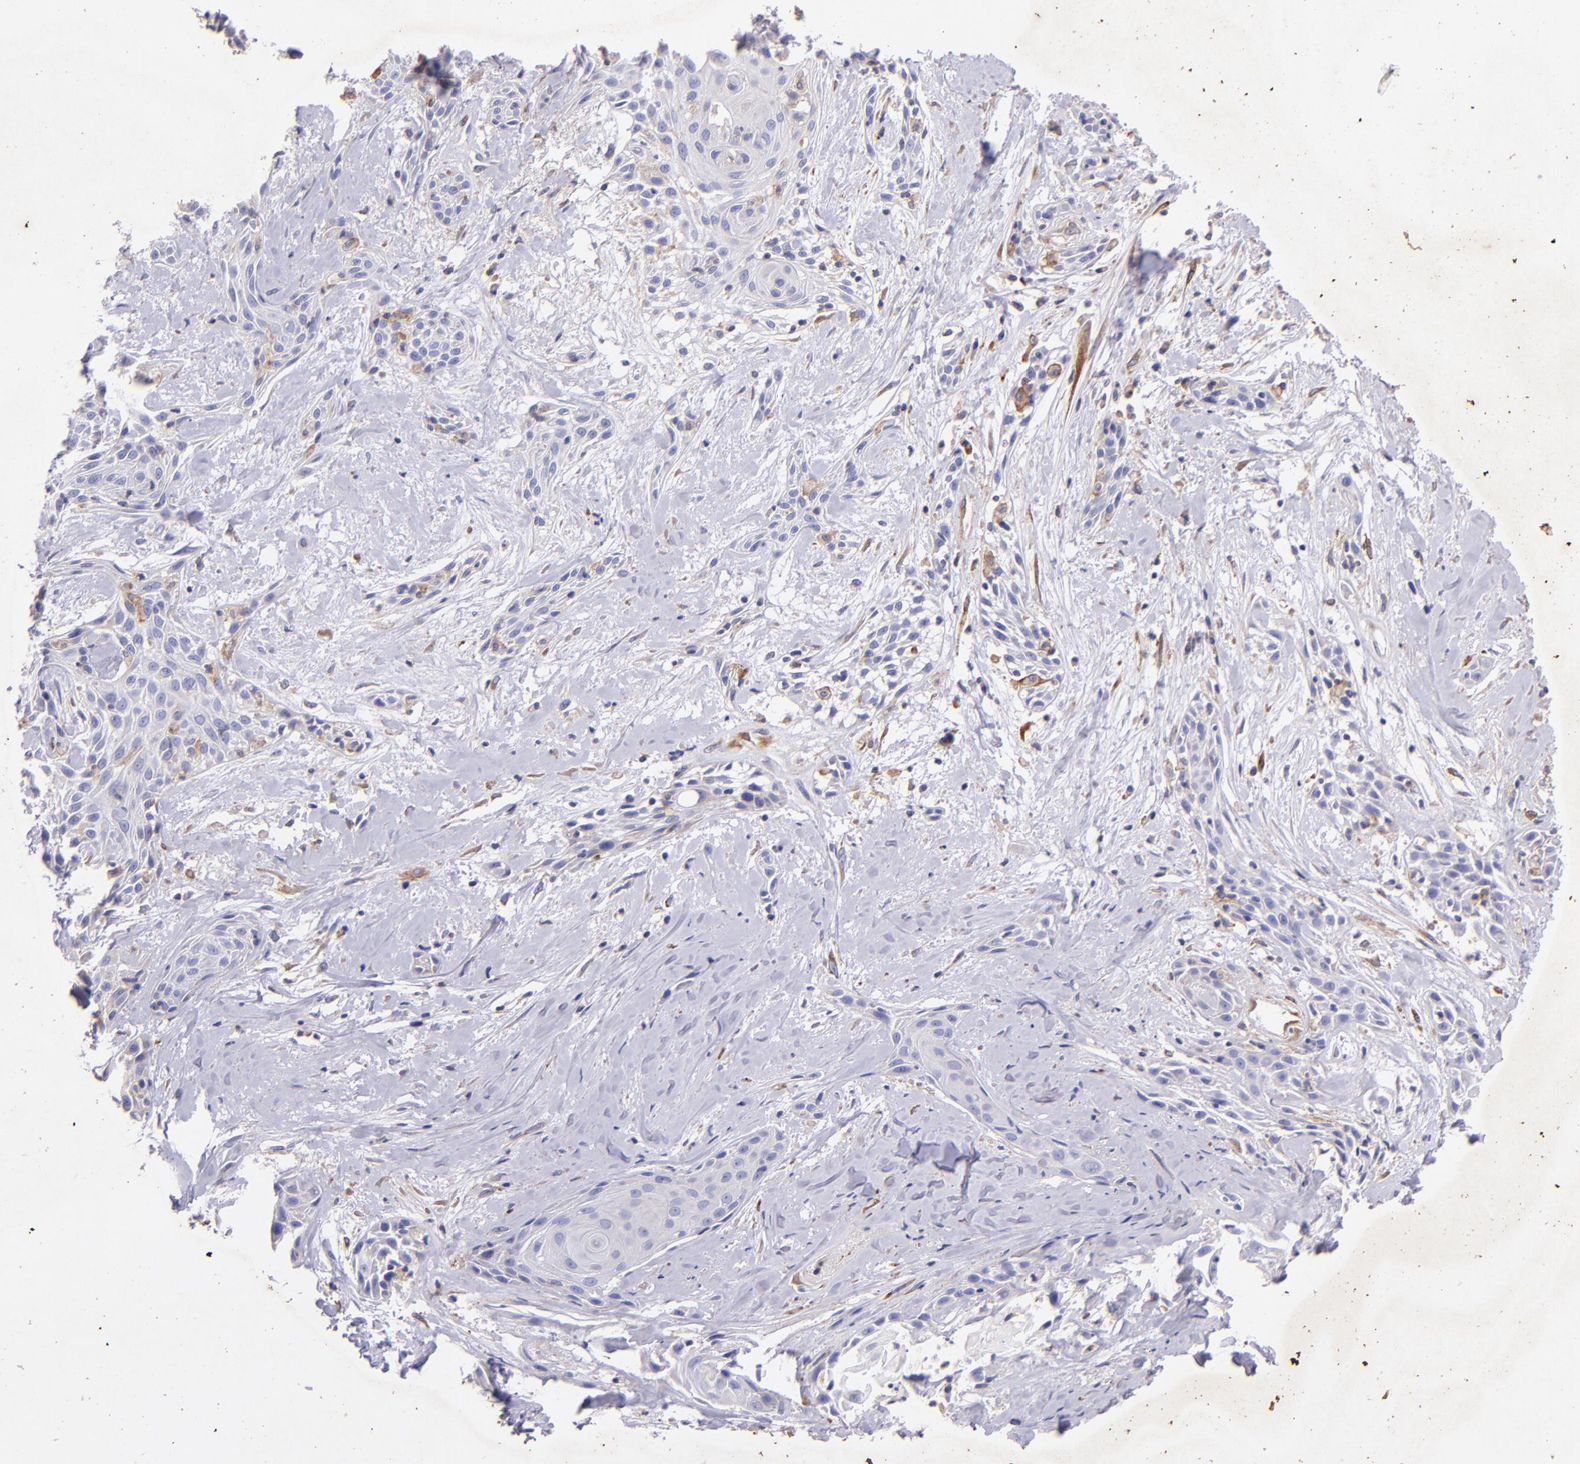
{"staining": {"intensity": "moderate", "quantity": "<25%", "location": "cytoplasmic/membranous"}, "tissue": "skin cancer", "cell_type": "Tumor cells", "image_type": "cancer", "snomed": [{"axis": "morphology", "description": "Squamous cell carcinoma, NOS"}, {"axis": "topography", "description": "Skin"}, {"axis": "topography", "description": "Anal"}], "caption": "Skin cancer stained for a protein (brown) reveals moderate cytoplasmic/membranous positive staining in approximately <25% of tumor cells.", "gene": "RET", "patient": {"sex": "male", "age": 64}}